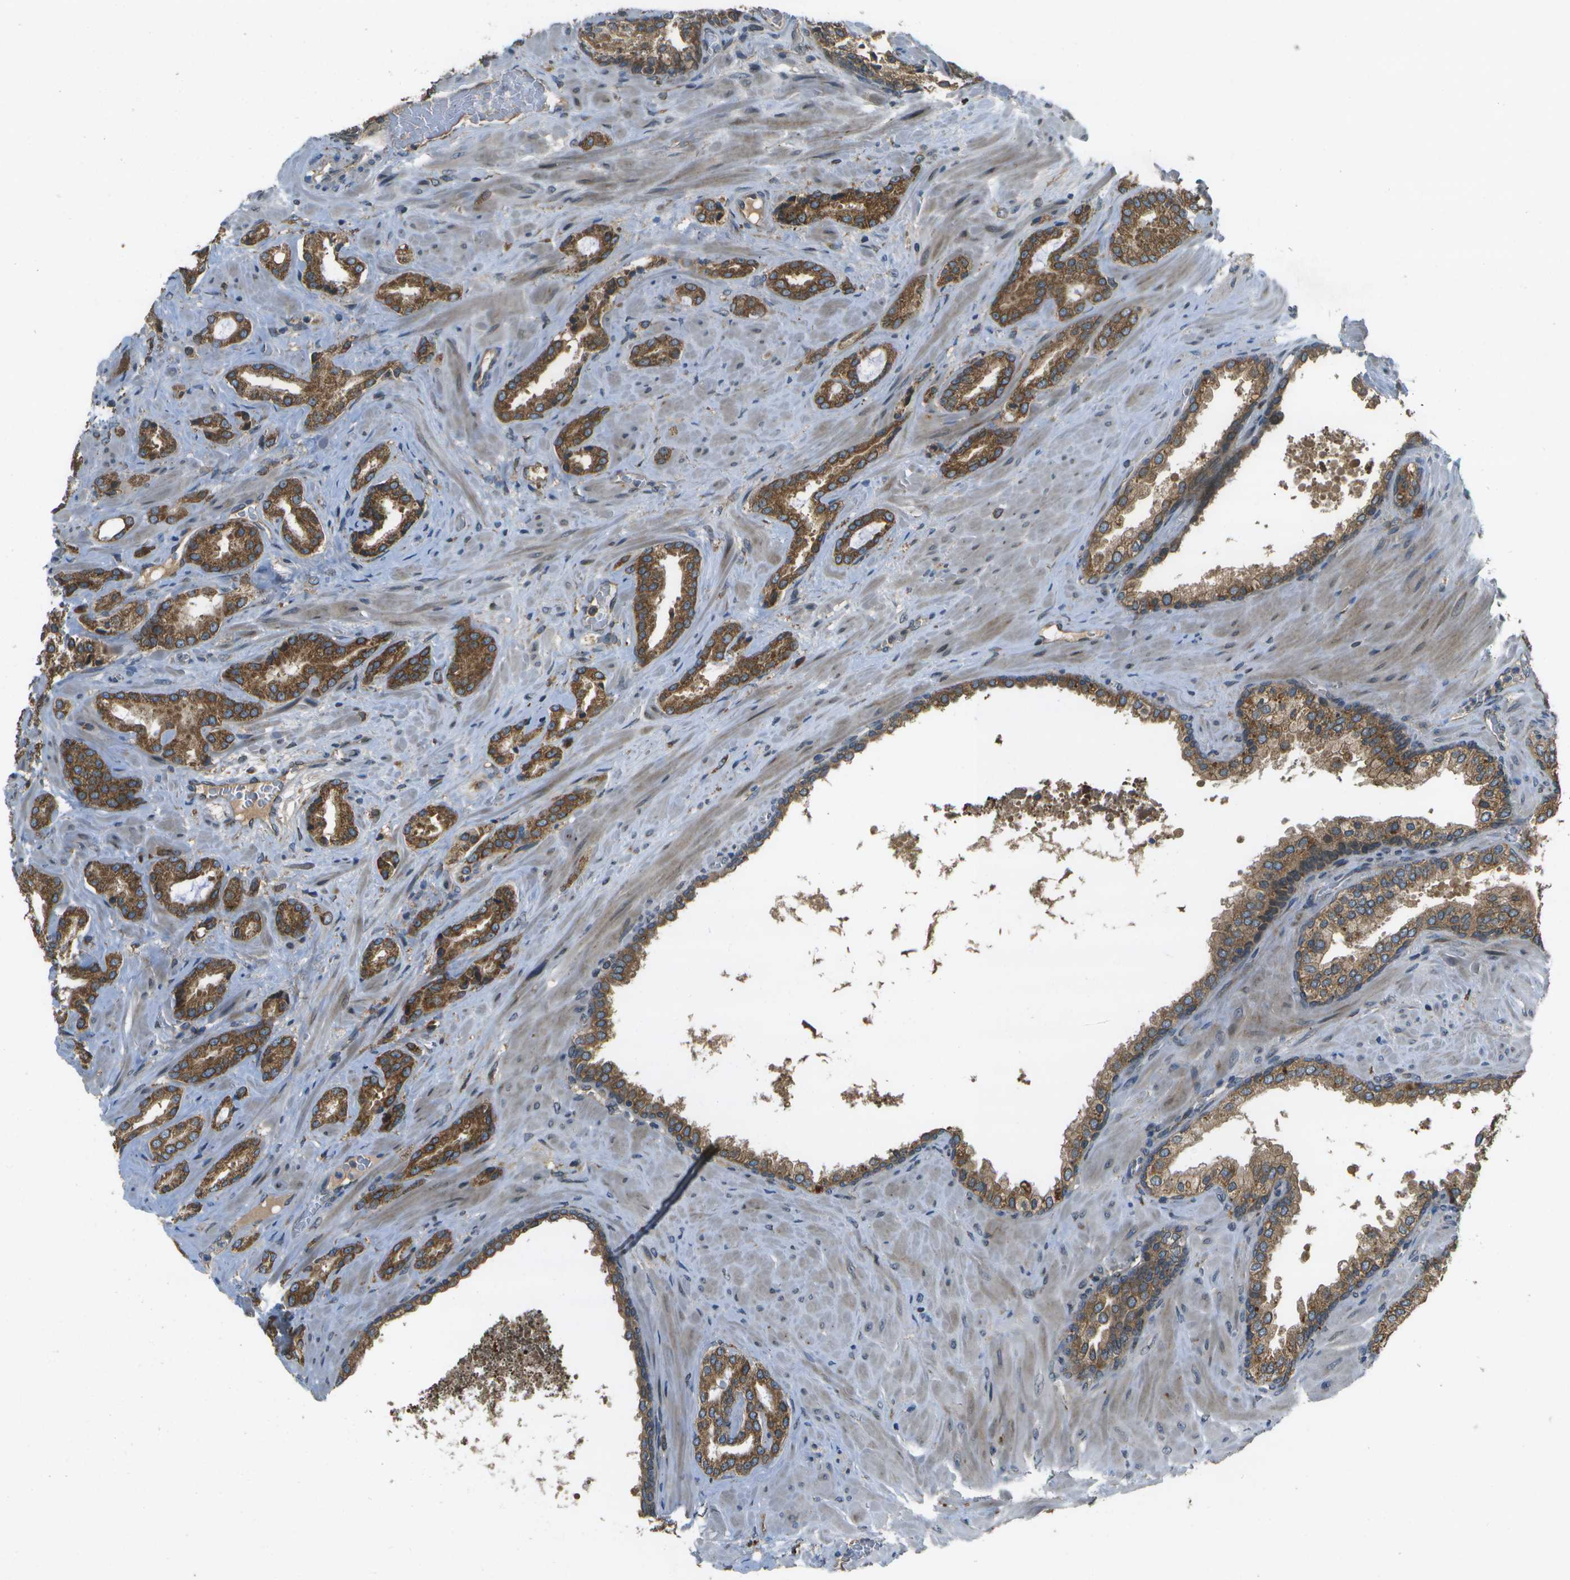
{"staining": {"intensity": "moderate", "quantity": ">75%", "location": "cytoplasmic/membranous"}, "tissue": "prostate cancer", "cell_type": "Tumor cells", "image_type": "cancer", "snomed": [{"axis": "morphology", "description": "Adenocarcinoma, High grade"}, {"axis": "topography", "description": "Prostate"}], "caption": "Moderate cytoplasmic/membranous protein positivity is seen in approximately >75% of tumor cells in adenocarcinoma (high-grade) (prostate). (brown staining indicates protein expression, while blue staining denotes nuclei).", "gene": "HFE", "patient": {"sex": "male", "age": 64}}